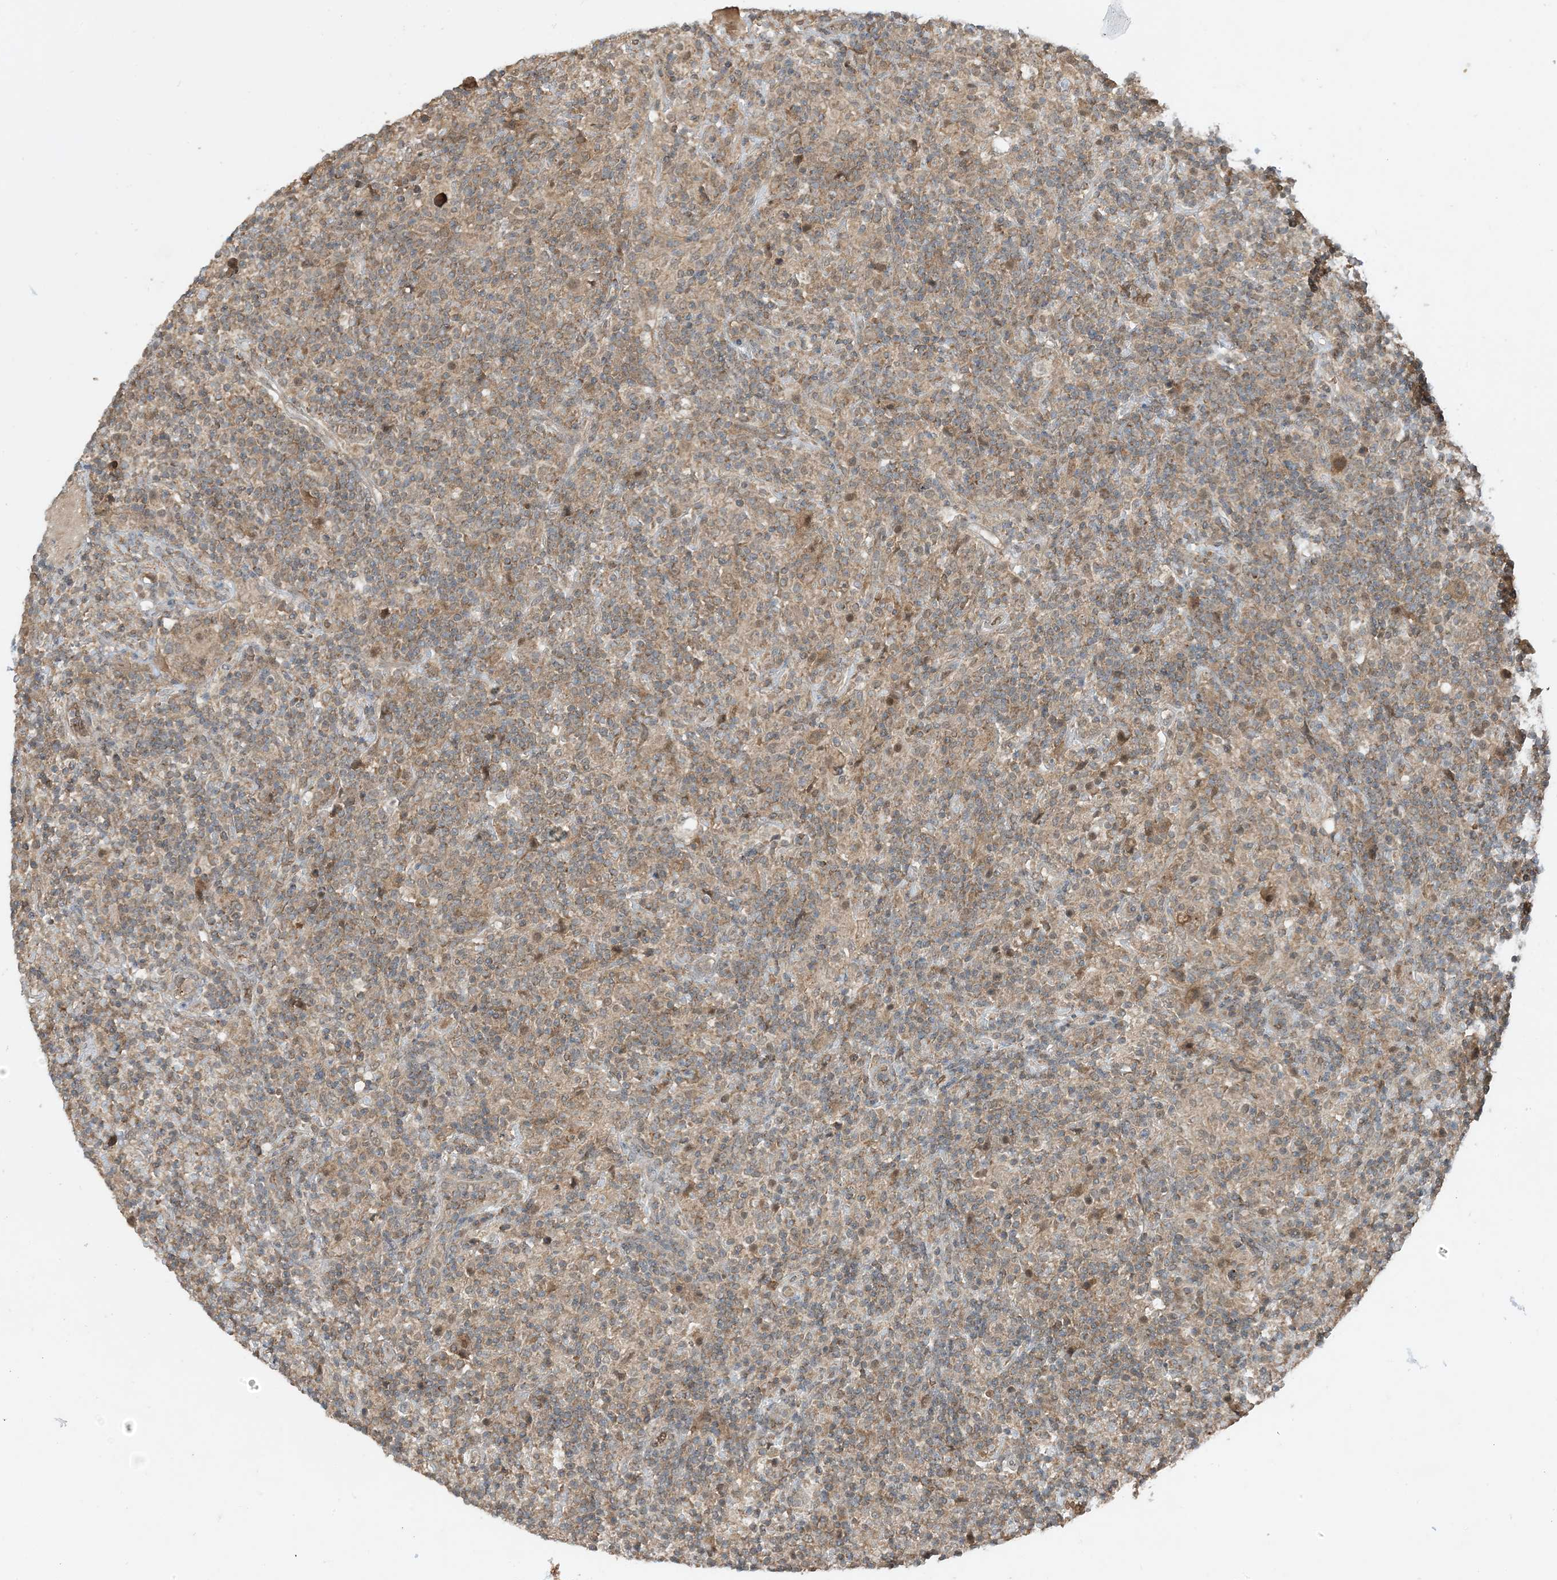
{"staining": {"intensity": "moderate", "quantity": ">75%", "location": "cytoplasmic/membranous"}, "tissue": "lymphoma", "cell_type": "Tumor cells", "image_type": "cancer", "snomed": [{"axis": "morphology", "description": "Hodgkin's disease, NOS"}, {"axis": "topography", "description": "Lymph node"}], "caption": "Protein expression analysis of lymphoma displays moderate cytoplasmic/membranous staining in about >75% of tumor cells.", "gene": "PUSL1", "patient": {"sex": "male", "age": 70}}